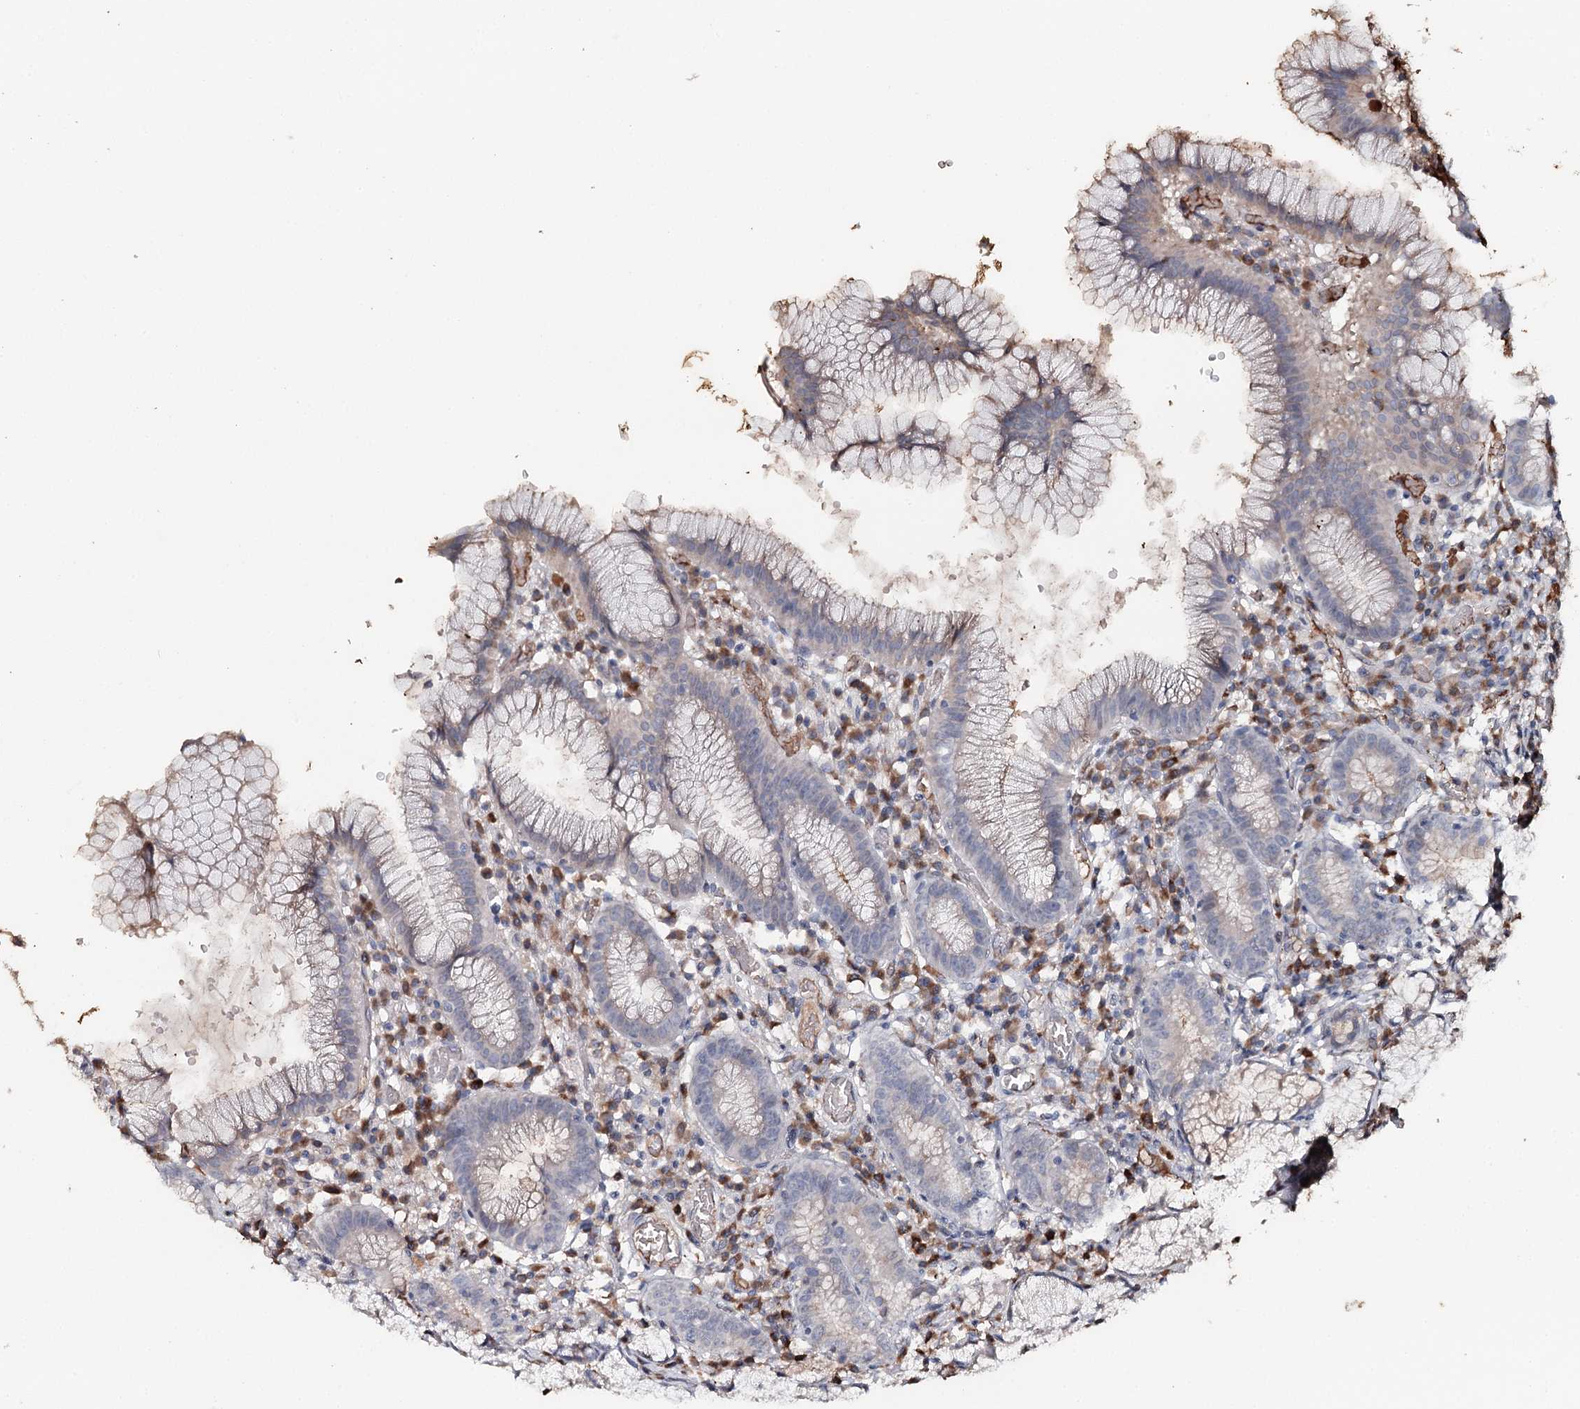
{"staining": {"intensity": "moderate", "quantity": "<25%", "location": "cytoplasmic/membranous"}, "tissue": "stomach", "cell_type": "Glandular cells", "image_type": "normal", "snomed": [{"axis": "morphology", "description": "Normal tissue, NOS"}, {"axis": "topography", "description": "Stomach"}], "caption": "Immunohistochemical staining of benign human stomach reveals low levels of moderate cytoplasmic/membranous staining in approximately <25% of glandular cells. The protein is shown in brown color, while the nuclei are stained blue.", "gene": "SYVN1", "patient": {"sex": "male", "age": 55}}